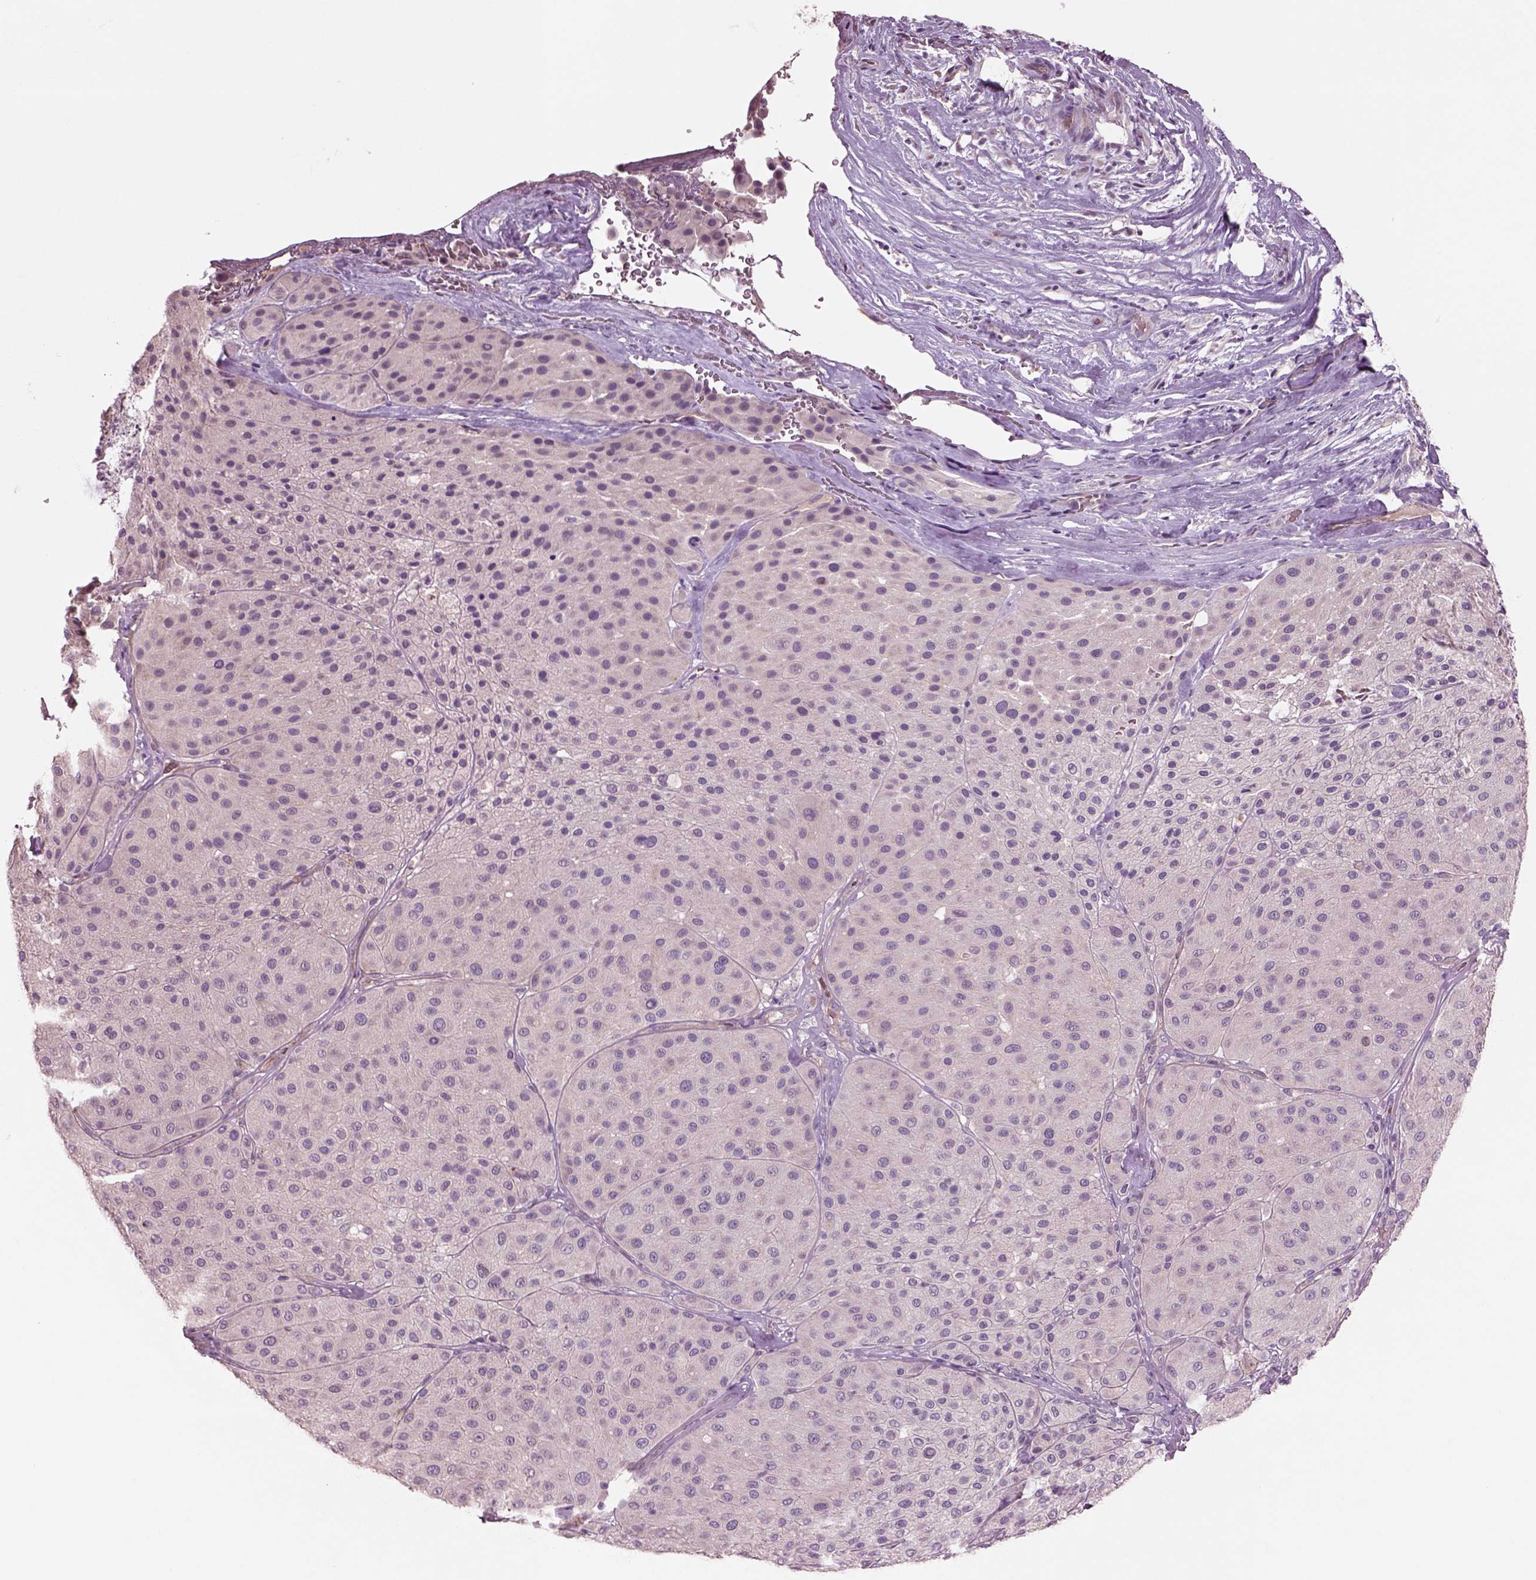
{"staining": {"intensity": "negative", "quantity": "none", "location": "none"}, "tissue": "melanoma", "cell_type": "Tumor cells", "image_type": "cancer", "snomed": [{"axis": "morphology", "description": "Malignant melanoma, Metastatic site"}, {"axis": "topography", "description": "Smooth muscle"}], "caption": "Malignant melanoma (metastatic site) was stained to show a protein in brown. There is no significant positivity in tumor cells.", "gene": "DUOXA2", "patient": {"sex": "male", "age": 41}}